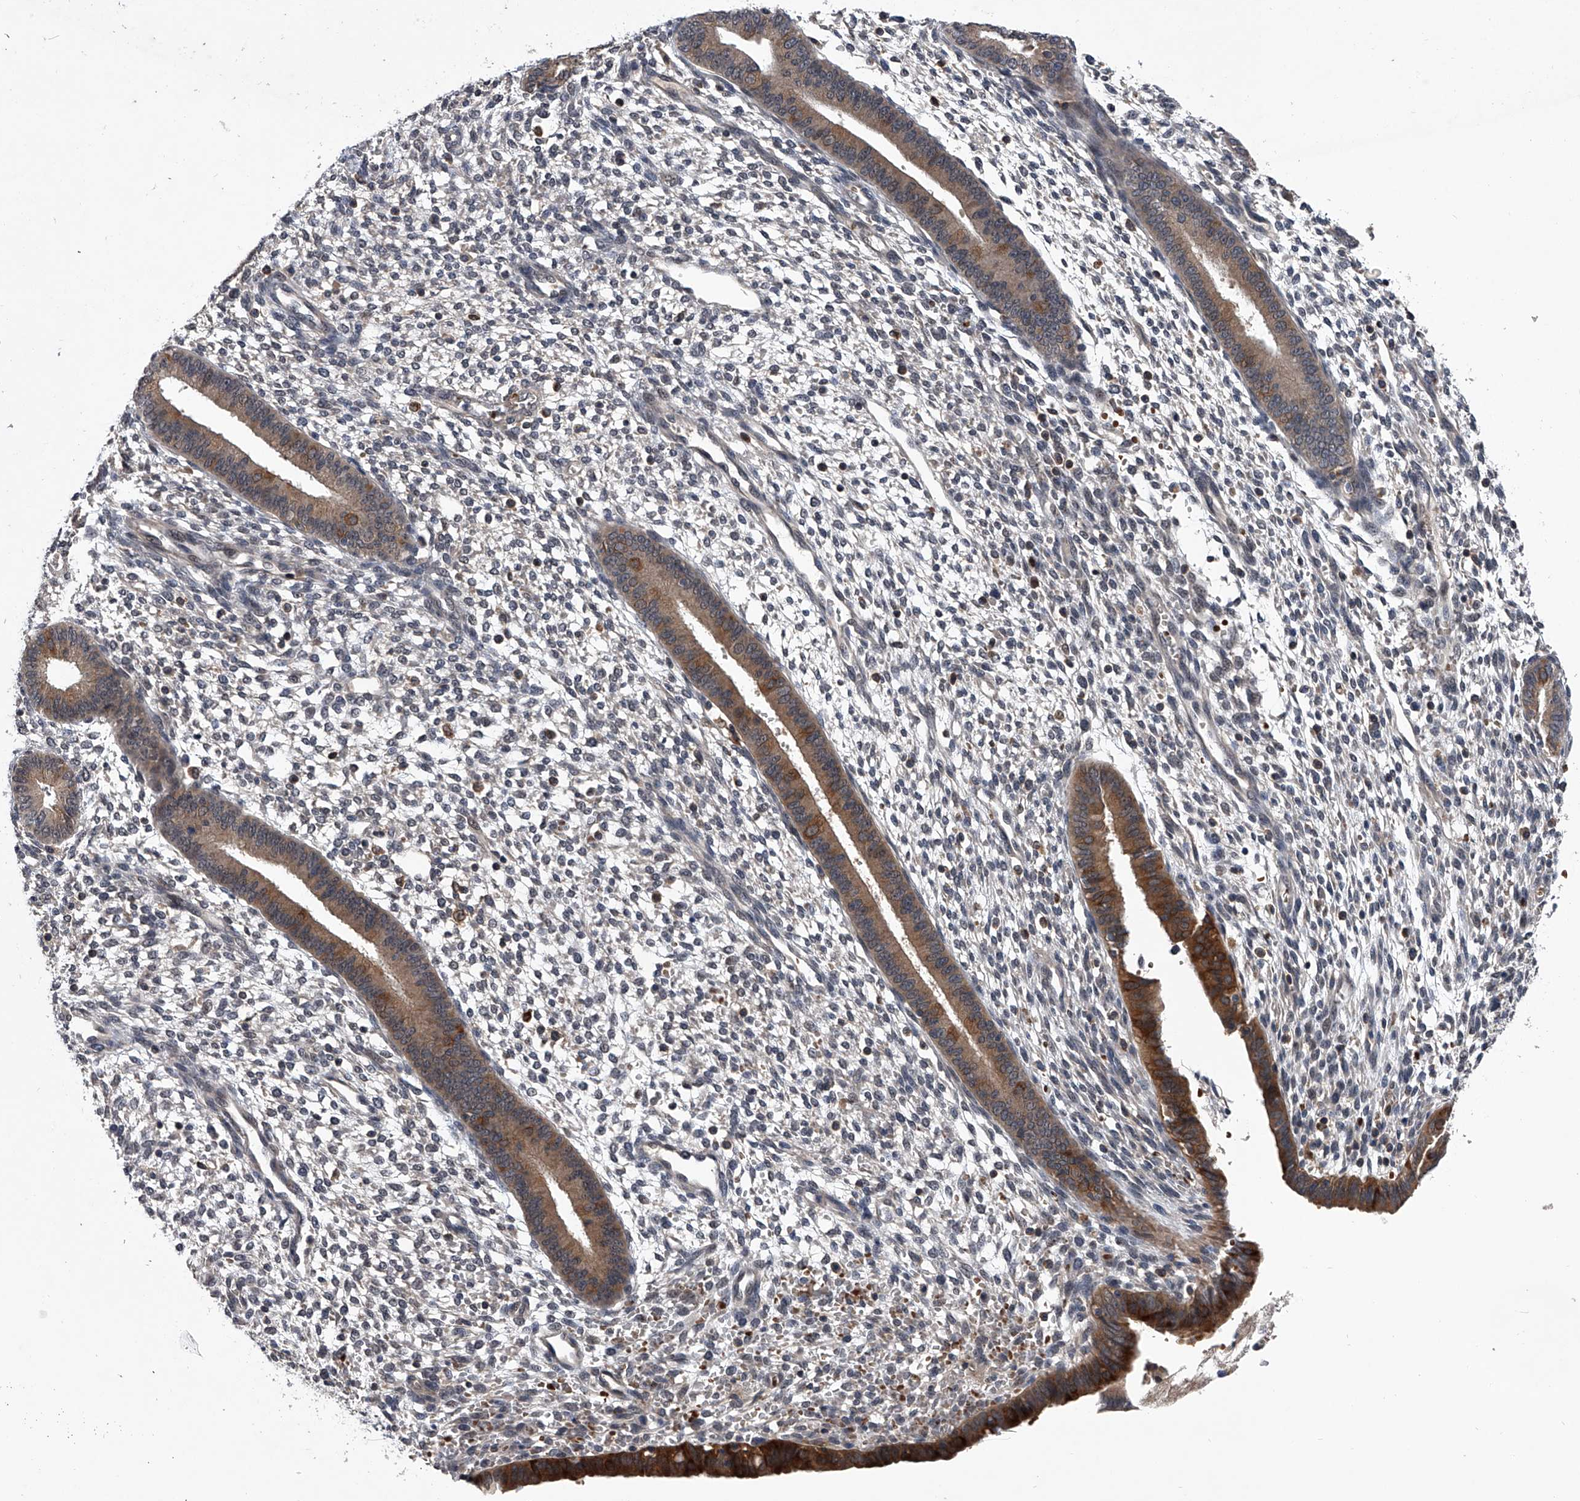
{"staining": {"intensity": "negative", "quantity": "none", "location": "none"}, "tissue": "endometrium", "cell_type": "Cells in endometrial stroma", "image_type": "normal", "snomed": [{"axis": "morphology", "description": "Normal tissue, NOS"}, {"axis": "topography", "description": "Endometrium"}], "caption": "A histopathology image of endometrium stained for a protein shows no brown staining in cells in endometrial stroma.", "gene": "ZNF30", "patient": {"sex": "female", "age": 46}}